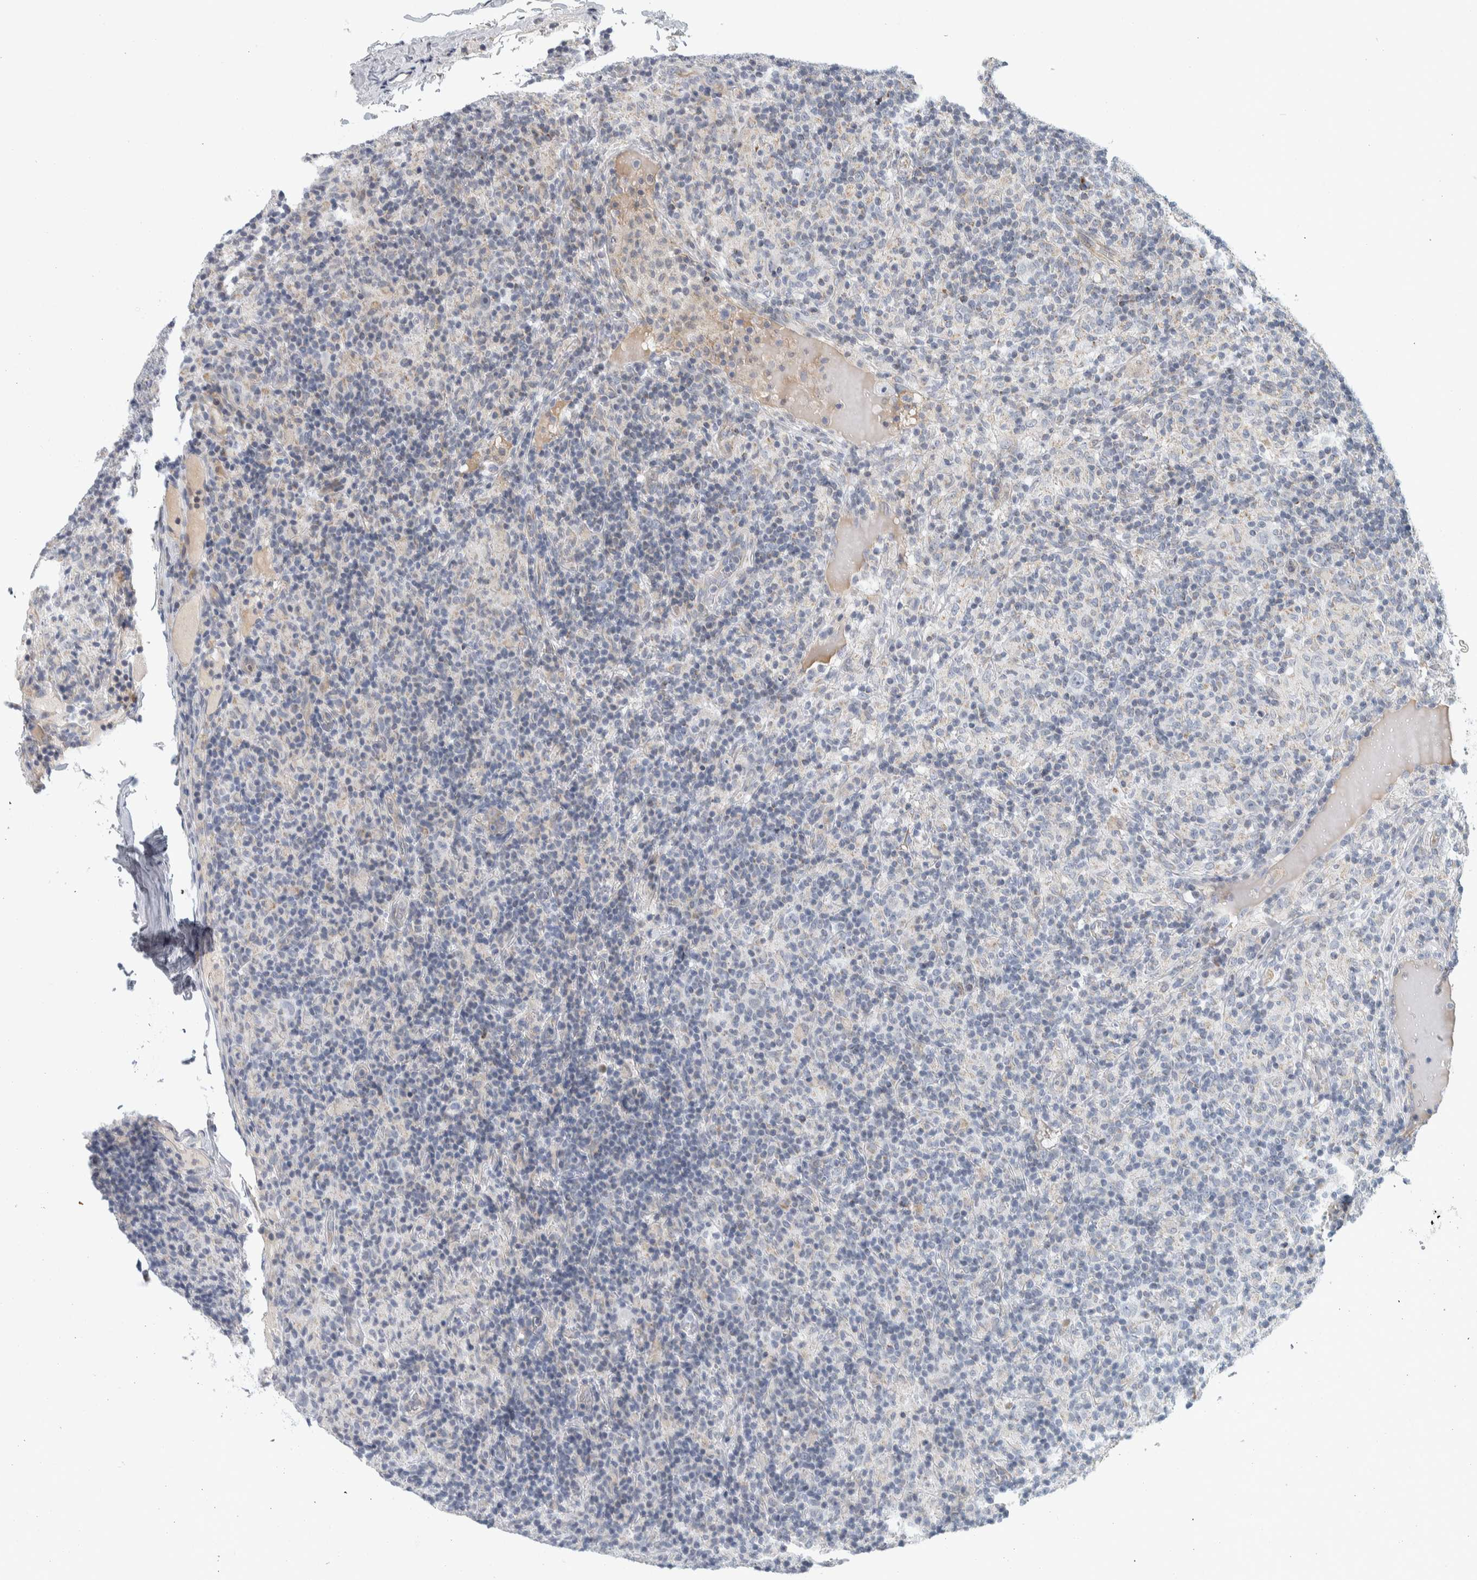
{"staining": {"intensity": "negative", "quantity": "none", "location": "none"}, "tissue": "lymphoma", "cell_type": "Tumor cells", "image_type": "cancer", "snomed": [{"axis": "morphology", "description": "Hodgkin's disease, NOS"}, {"axis": "topography", "description": "Lymph node"}], "caption": "Immunohistochemical staining of lymphoma displays no significant staining in tumor cells.", "gene": "AFP", "patient": {"sex": "male", "age": 70}}